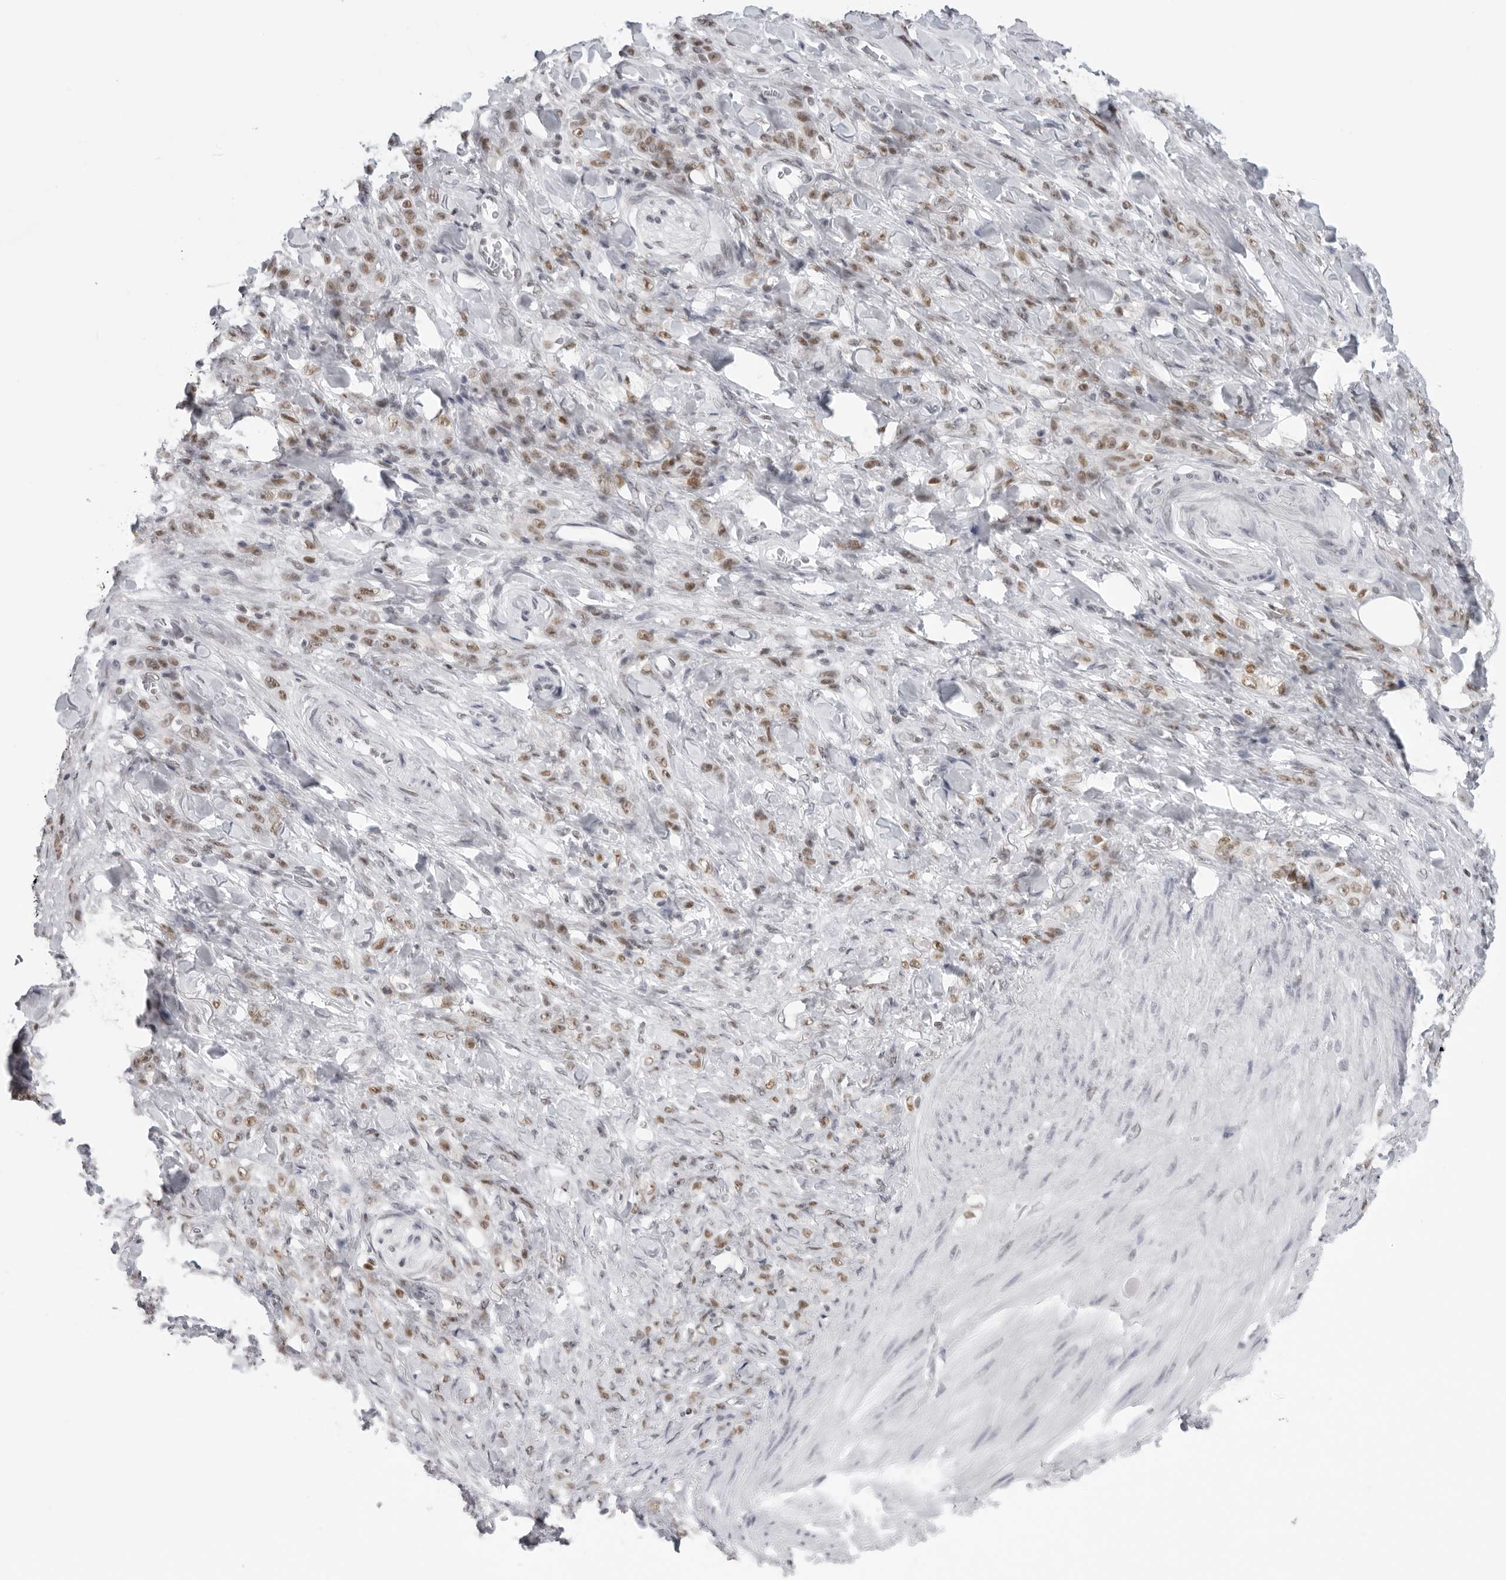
{"staining": {"intensity": "weak", "quantity": ">75%", "location": "nuclear"}, "tissue": "stomach cancer", "cell_type": "Tumor cells", "image_type": "cancer", "snomed": [{"axis": "morphology", "description": "Normal tissue, NOS"}, {"axis": "morphology", "description": "Adenocarcinoma, NOS"}, {"axis": "topography", "description": "Stomach"}], "caption": "Protein analysis of stomach adenocarcinoma tissue reveals weak nuclear positivity in approximately >75% of tumor cells.", "gene": "RPA2", "patient": {"sex": "male", "age": 82}}